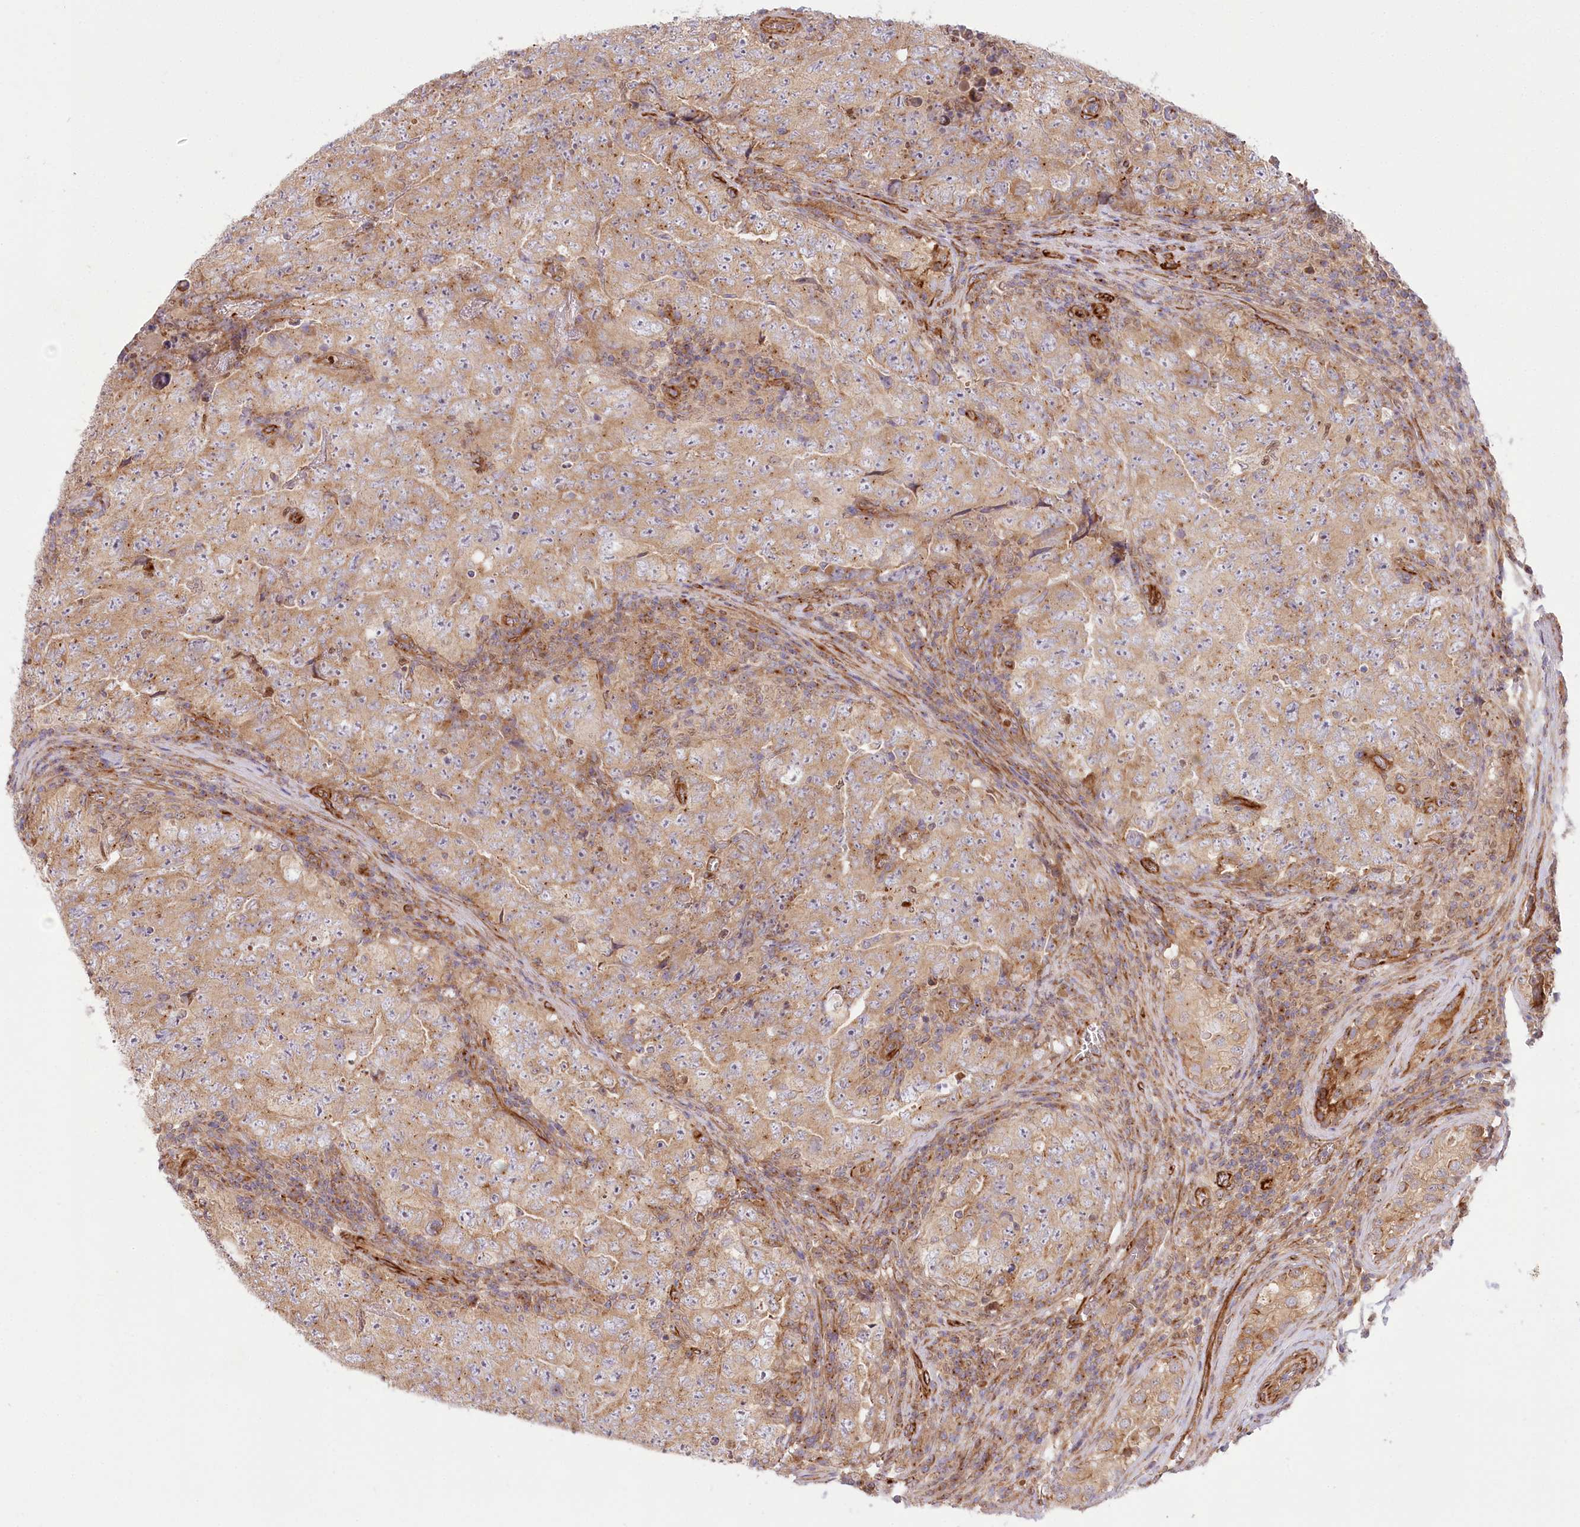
{"staining": {"intensity": "weak", "quantity": ">75%", "location": "cytoplasmic/membranous"}, "tissue": "testis cancer", "cell_type": "Tumor cells", "image_type": "cancer", "snomed": [{"axis": "morphology", "description": "Carcinoma, Embryonal, NOS"}, {"axis": "topography", "description": "Testis"}], "caption": "About >75% of tumor cells in human testis embryonal carcinoma exhibit weak cytoplasmic/membranous protein positivity as visualized by brown immunohistochemical staining.", "gene": "COMMD3", "patient": {"sex": "male", "age": 26}}